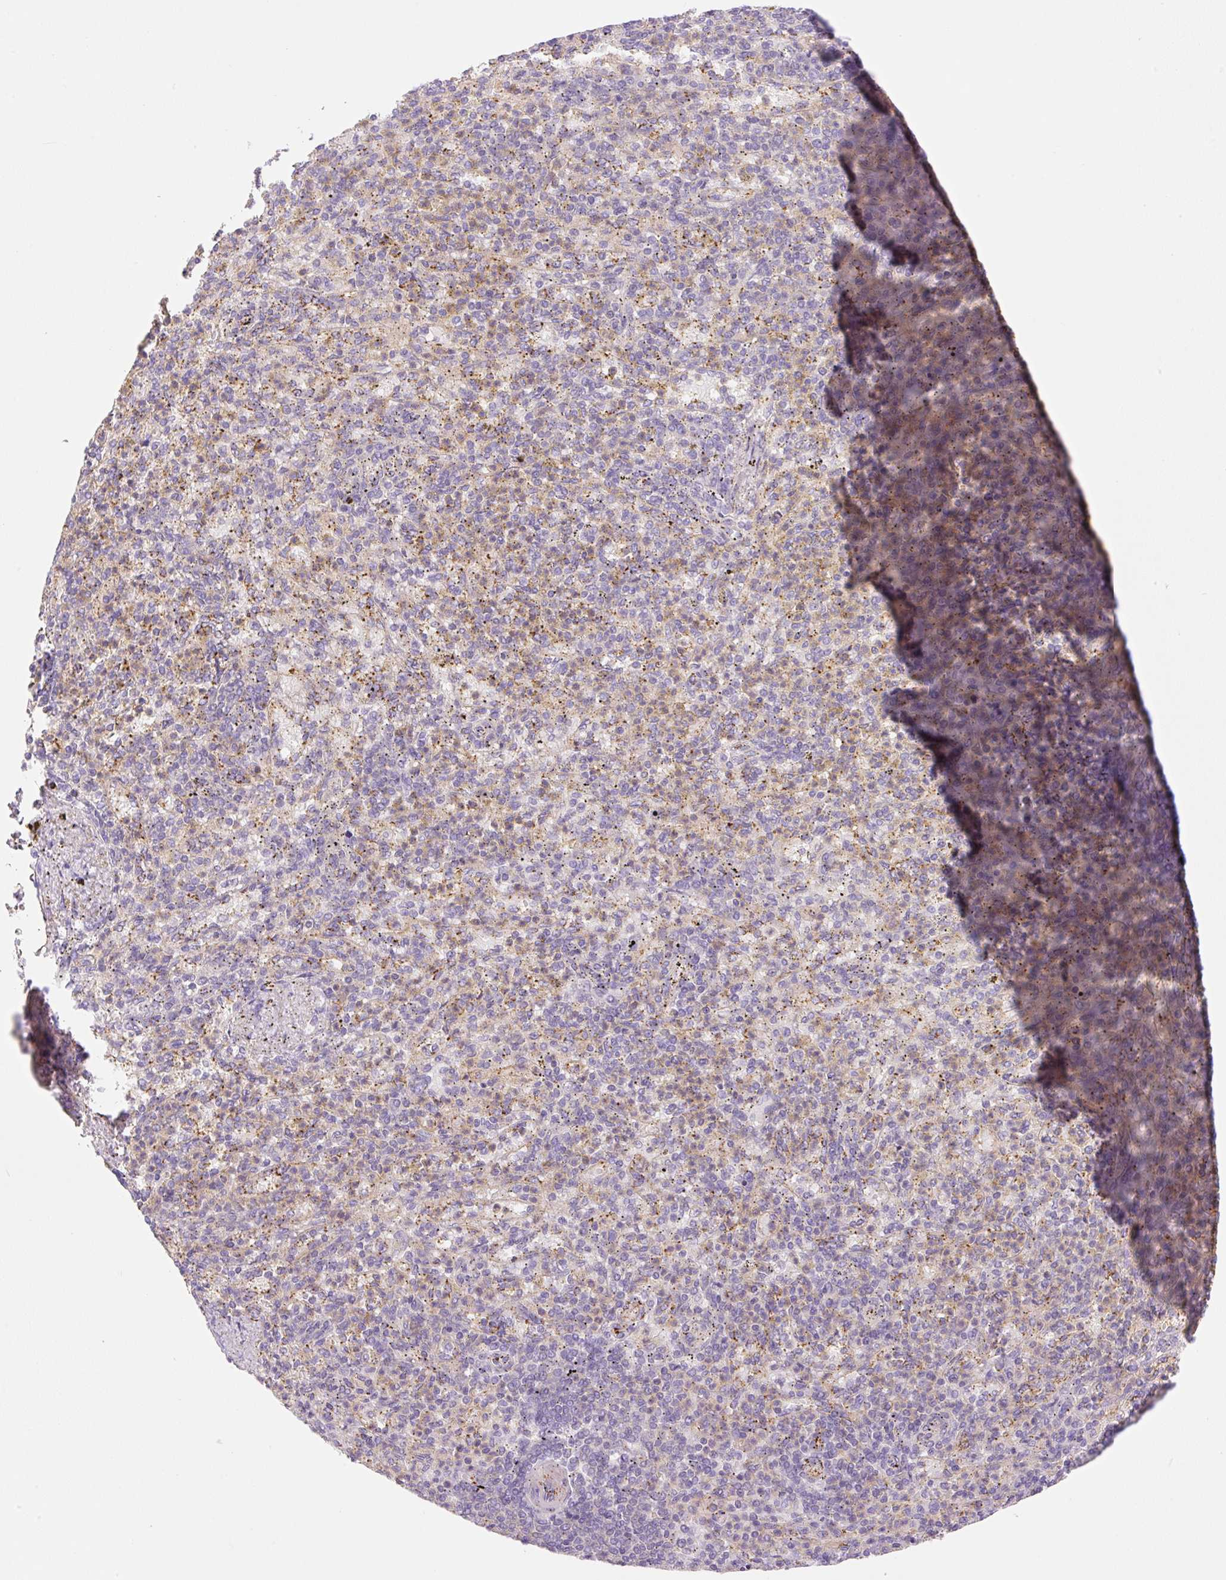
{"staining": {"intensity": "negative", "quantity": "none", "location": "none"}, "tissue": "spleen", "cell_type": "Cells in red pulp", "image_type": "normal", "snomed": [{"axis": "morphology", "description": "Normal tissue, NOS"}, {"axis": "topography", "description": "Spleen"}], "caption": "An immunohistochemistry (IHC) image of benign spleen is shown. There is no staining in cells in red pulp of spleen. (Immunohistochemistry (ihc), brightfield microscopy, high magnification).", "gene": "EHD1", "patient": {"sex": "female", "age": 74}}